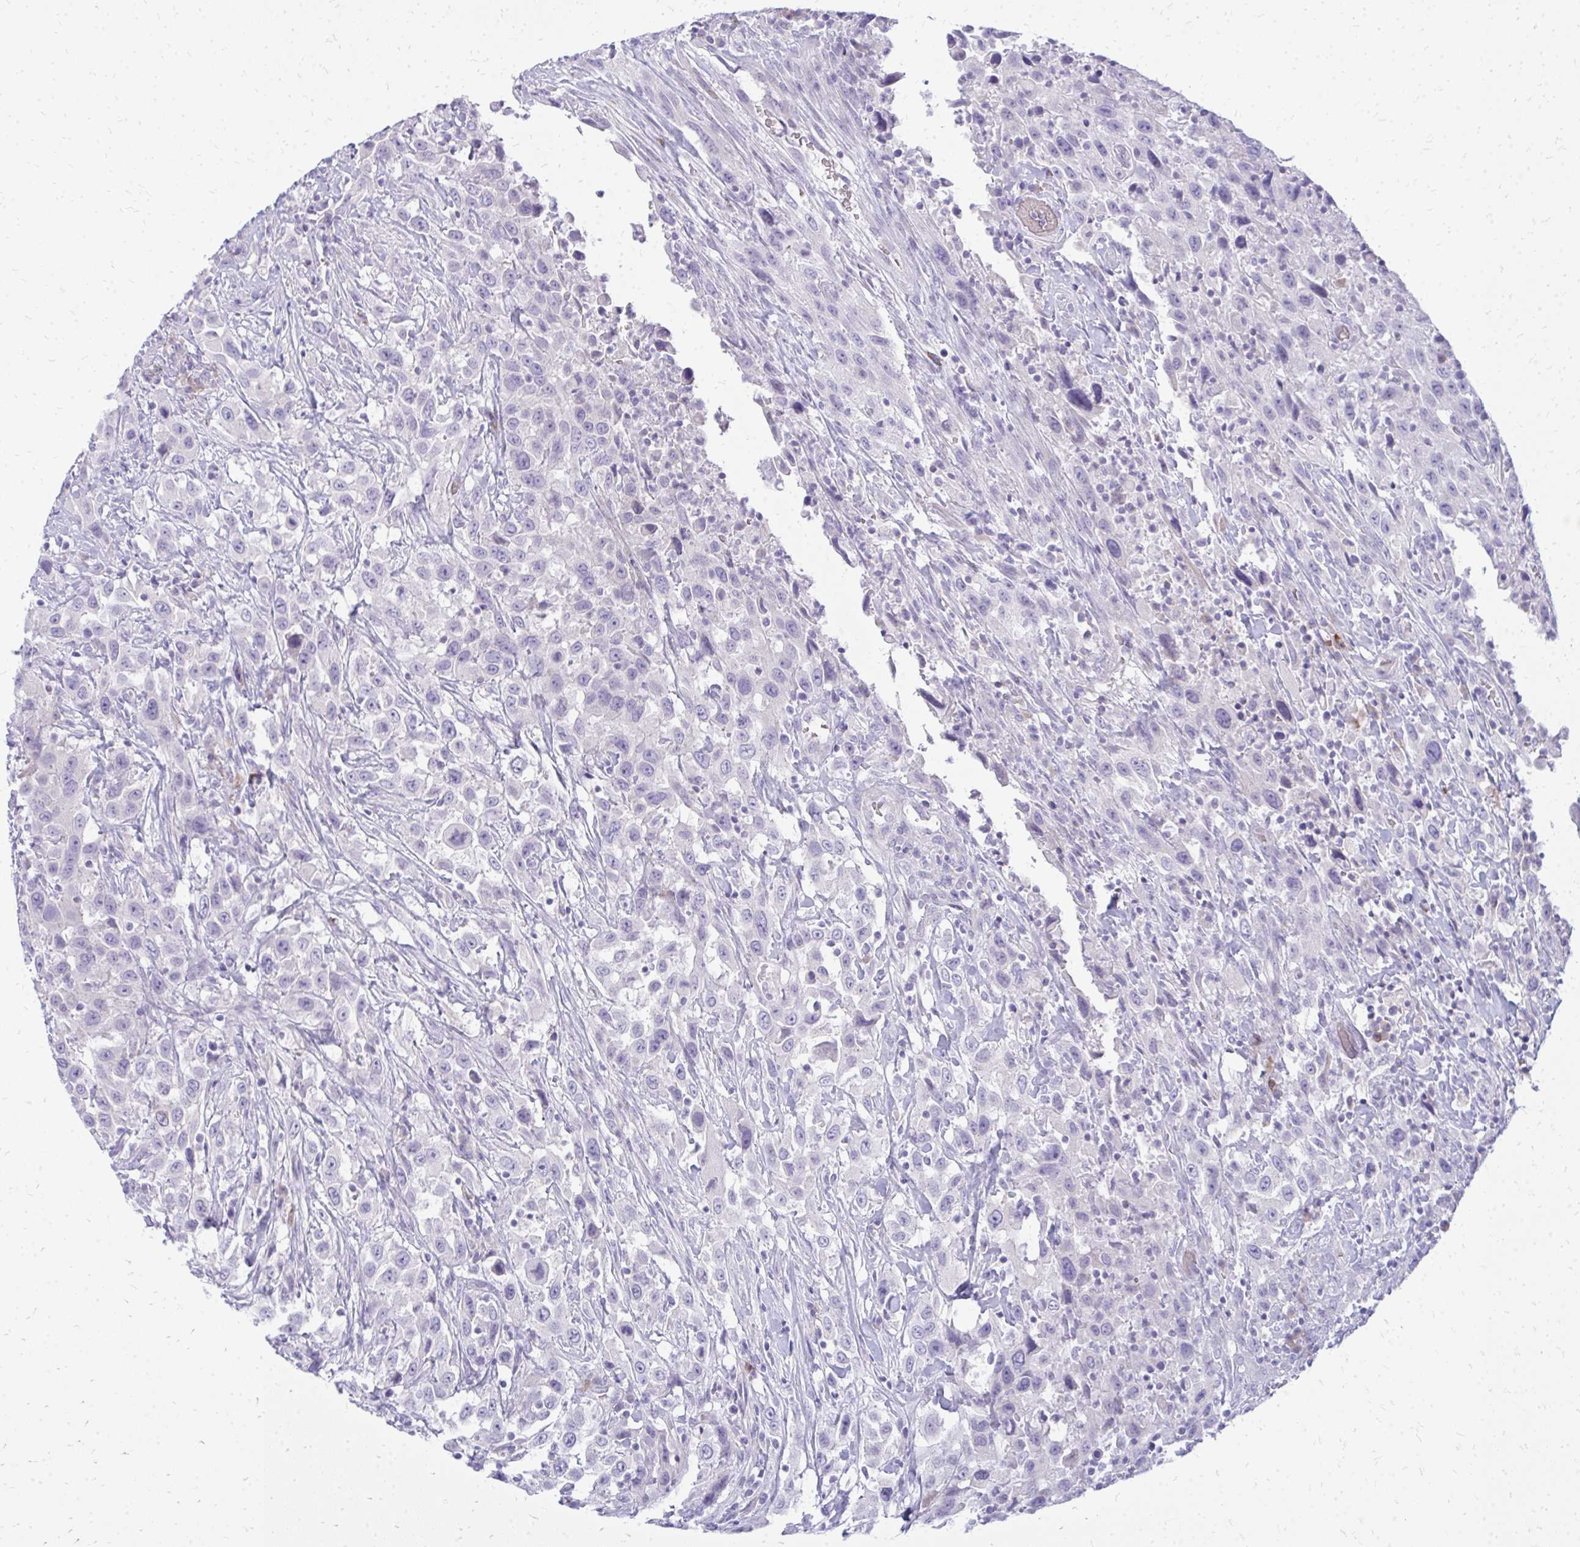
{"staining": {"intensity": "negative", "quantity": "none", "location": "none"}, "tissue": "urothelial cancer", "cell_type": "Tumor cells", "image_type": "cancer", "snomed": [{"axis": "morphology", "description": "Urothelial carcinoma, High grade"}, {"axis": "topography", "description": "Urinary bladder"}], "caption": "Immunohistochemistry (IHC) of urothelial carcinoma (high-grade) shows no positivity in tumor cells. (IHC, brightfield microscopy, high magnification).", "gene": "TSPEAR", "patient": {"sex": "male", "age": 61}}